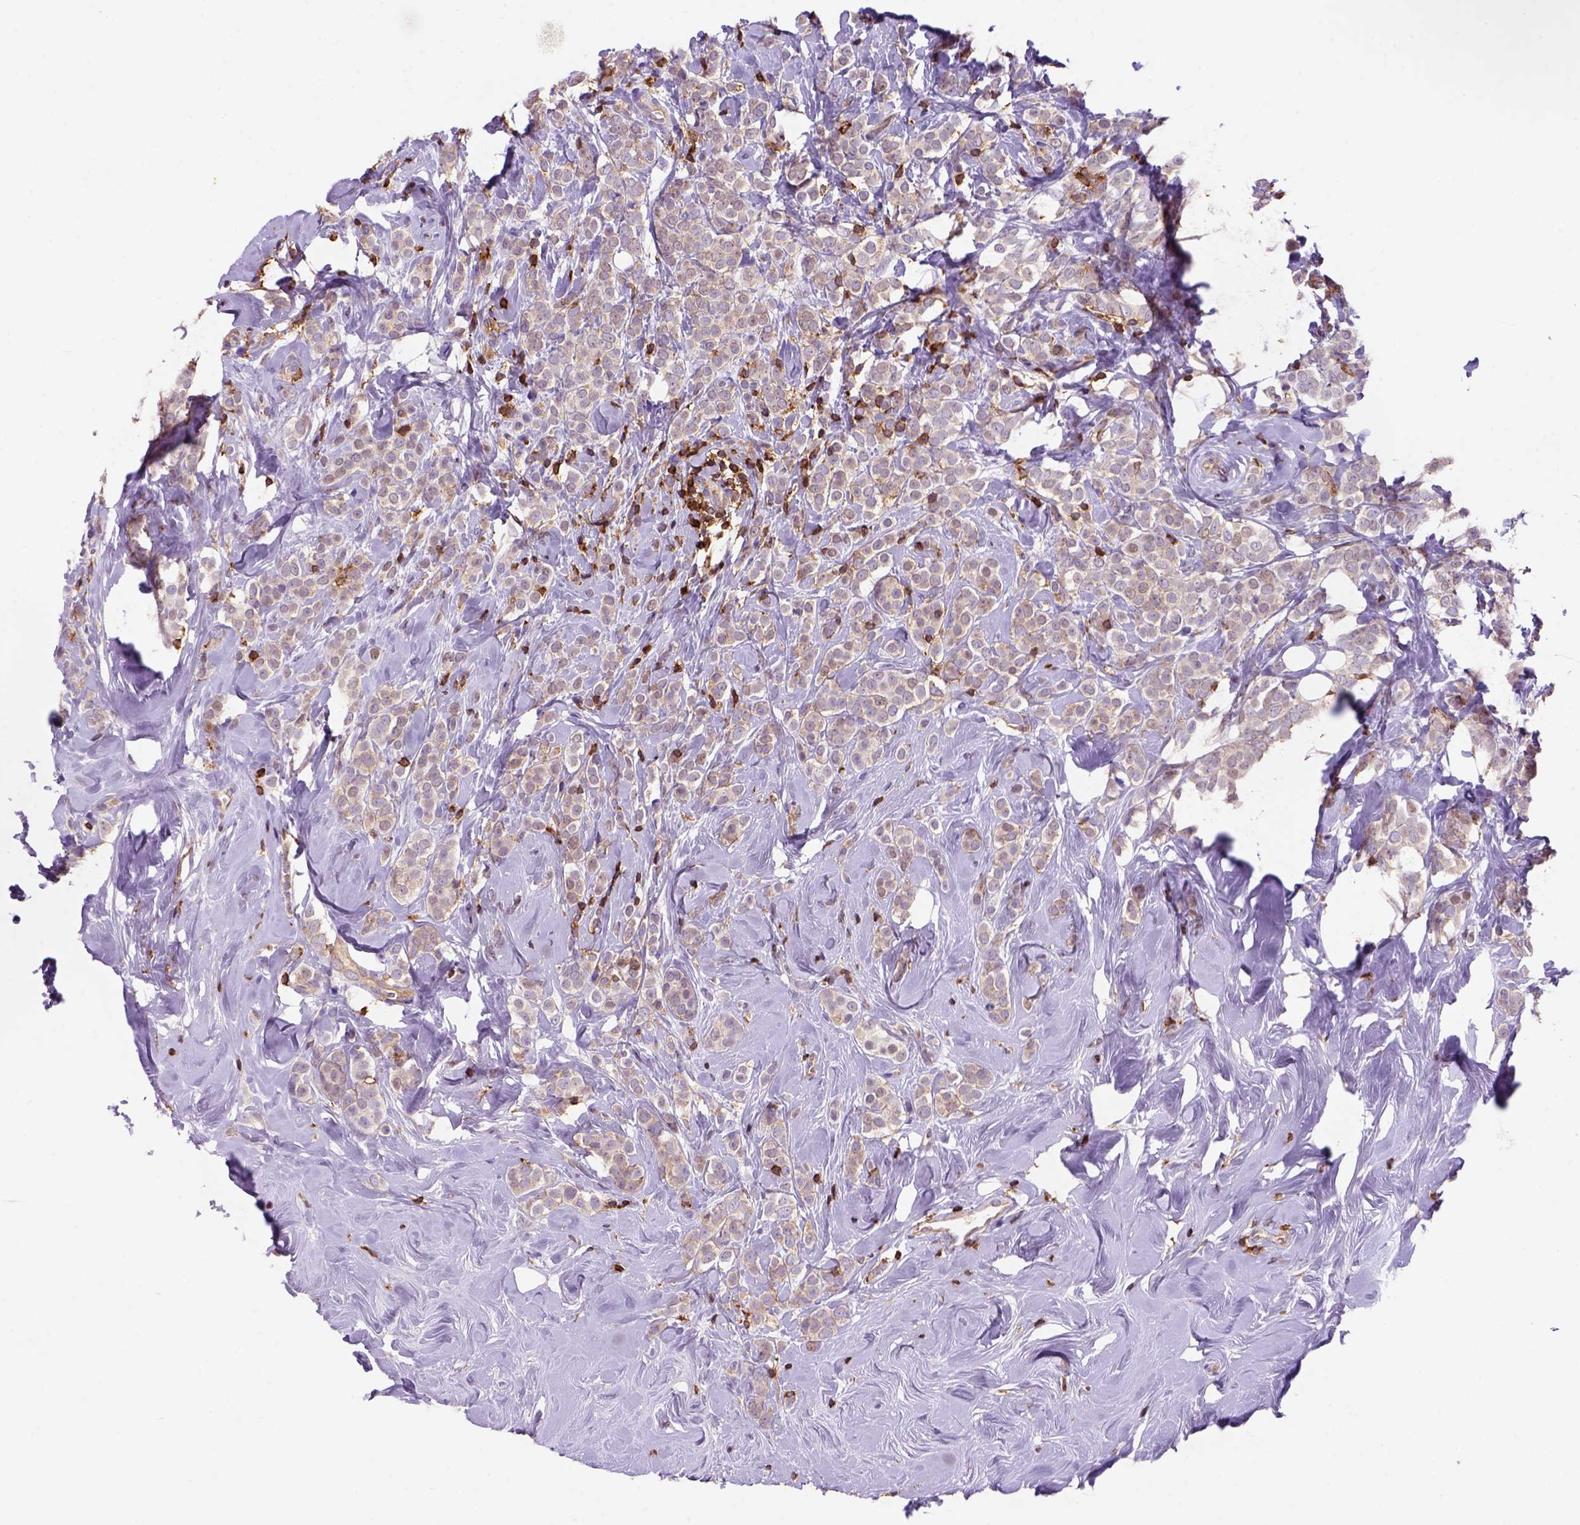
{"staining": {"intensity": "weak", "quantity": ">75%", "location": "cytoplasmic/membranous"}, "tissue": "breast cancer", "cell_type": "Tumor cells", "image_type": "cancer", "snomed": [{"axis": "morphology", "description": "Lobular carcinoma"}, {"axis": "topography", "description": "Breast"}], "caption": "Breast cancer (lobular carcinoma) stained with a protein marker reveals weak staining in tumor cells.", "gene": "INPP5D", "patient": {"sex": "female", "age": 49}}